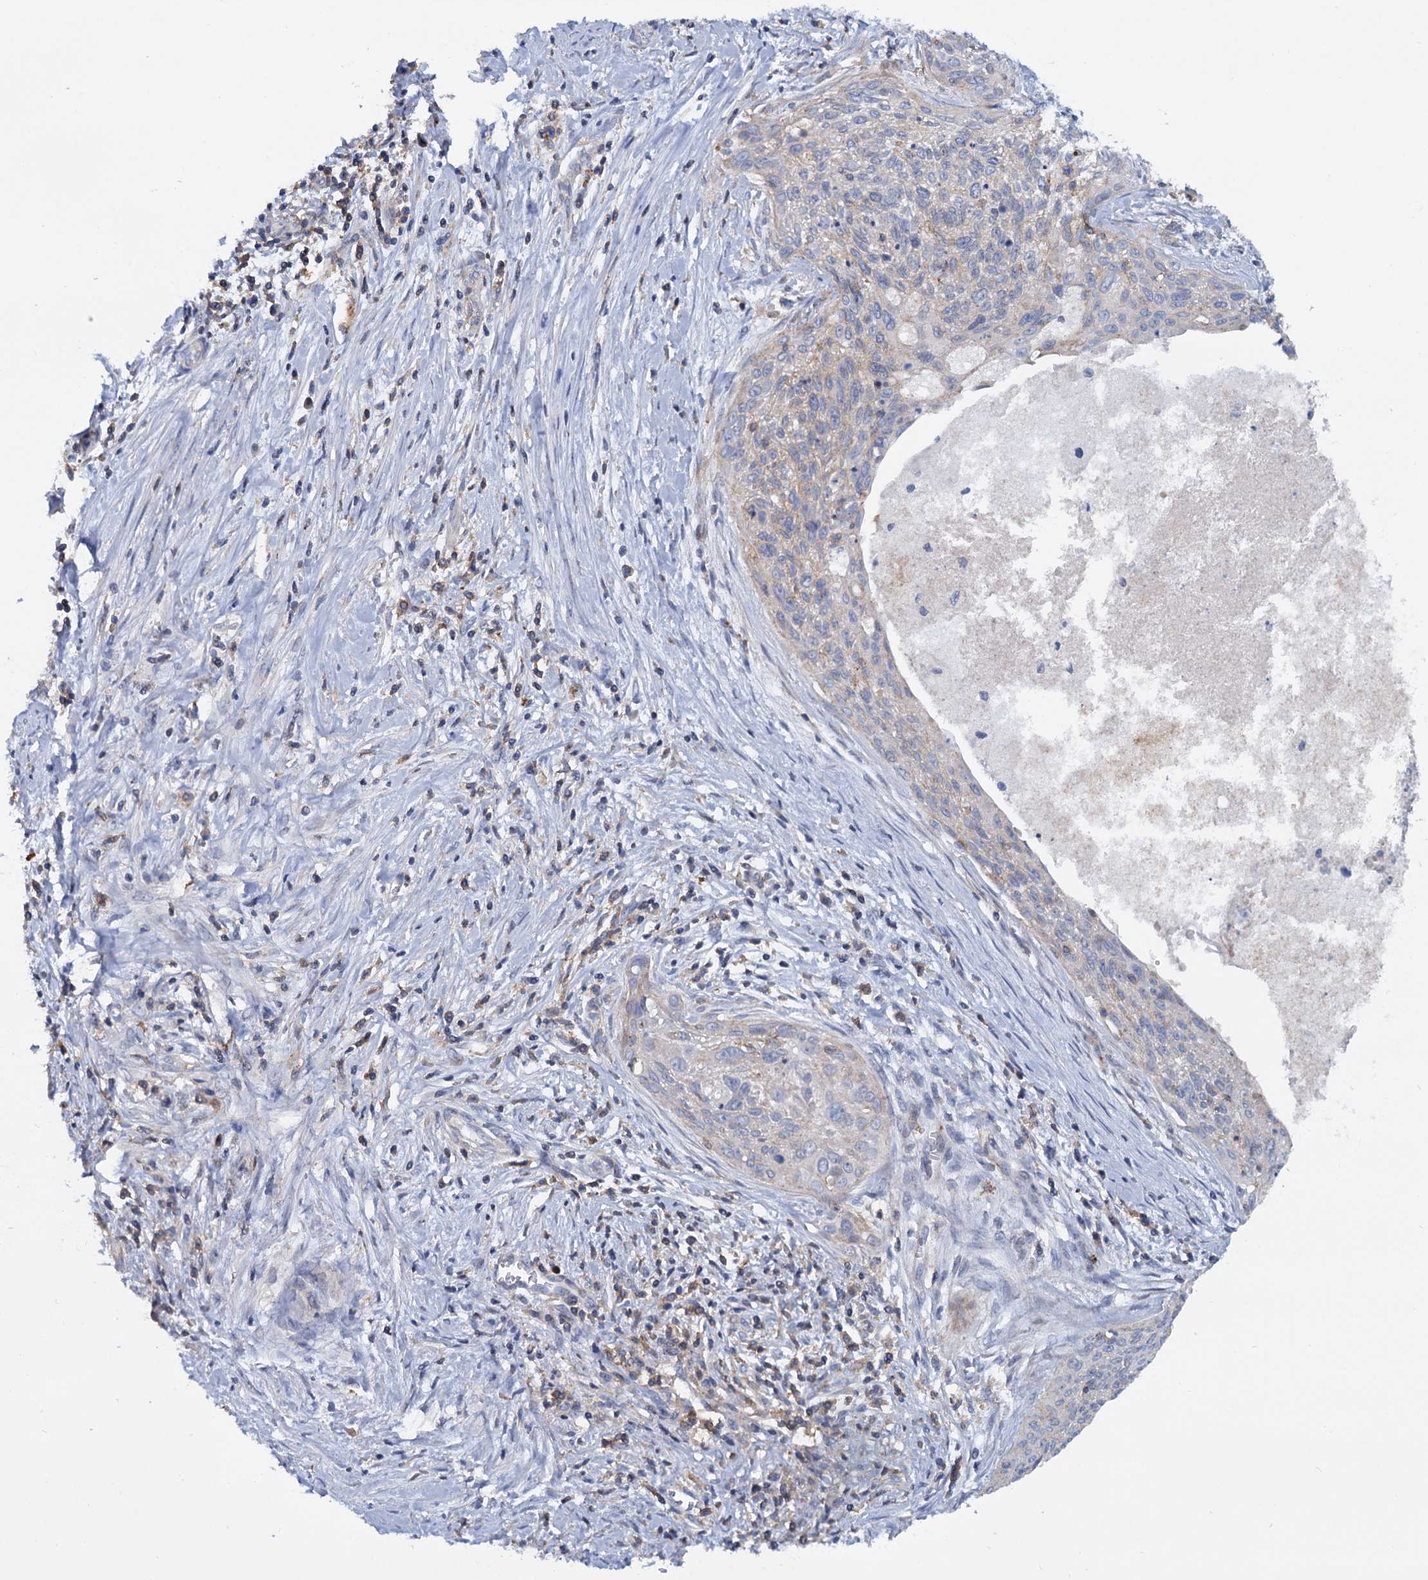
{"staining": {"intensity": "weak", "quantity": "25%-75%", "location": "cytoplasmic/membranous"}, "tissue": "cervical cancer", "cell_type": "Tumor cells", "image_type": "cancer", "snomed": [{"axis": "morphology", "description": "Squamous cell carcinoma, NOS"}, {"axis": "topography", "description": "Cervix"}], "caption": "Cervical squamous cell carcinoma stained with DAB (3,3'-diaminobenzidine) immunohistochemistry demonstrates low levels of weak cytoplasmic/membranous expression in approximately 25%-75% of tumor cells.", "gene": "LRCH4", "patient": {"sex": "female", "age": 55}}